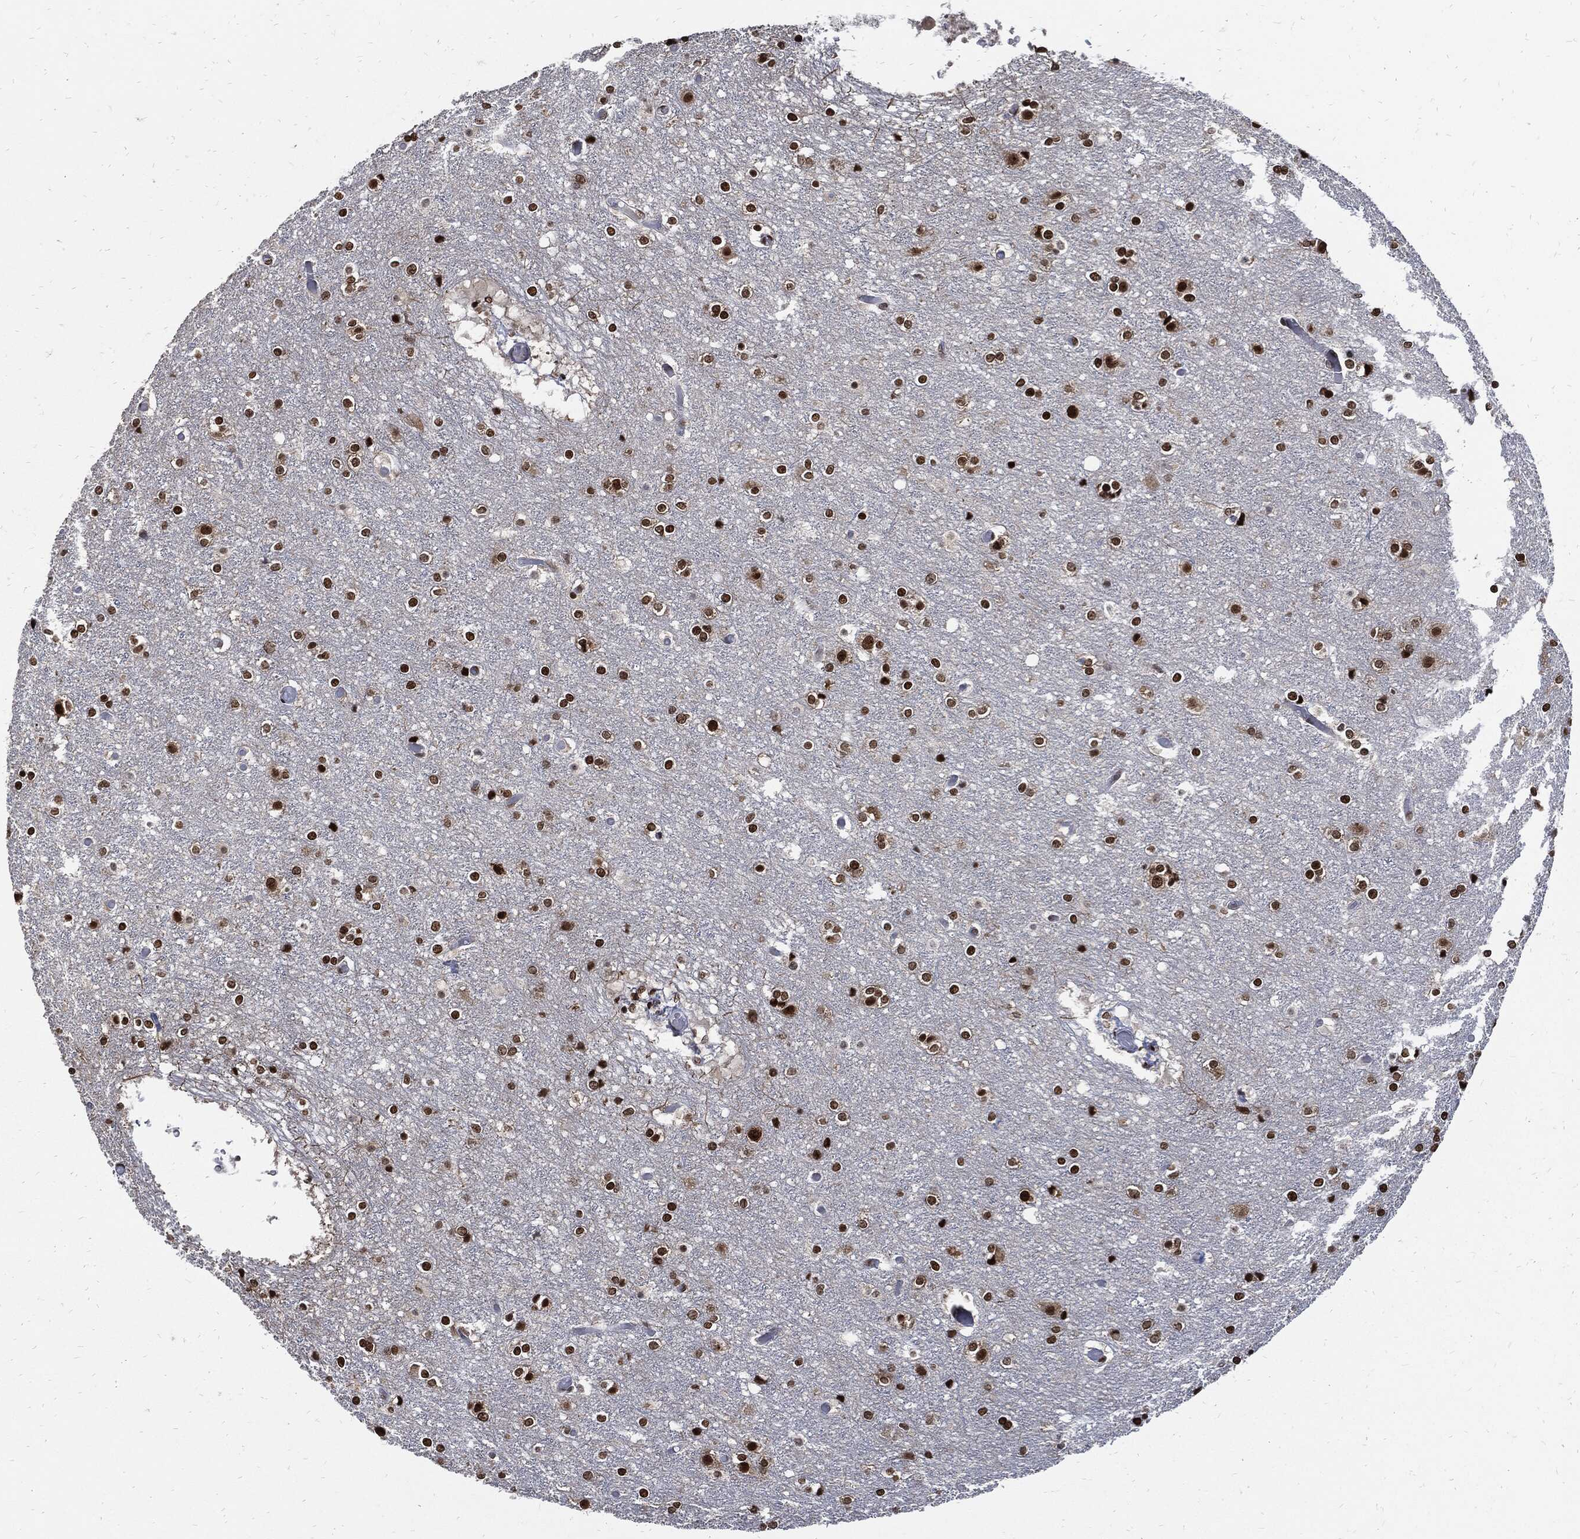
{"staining": {"intensity": "negative", "quantity": "none", "location": "none"}, "tissue": "cerebral cortex", "cell_type": "Endothelial cells", "image_type": "normal", "snomed": [{"axis": "morphology", "description": "Normal tissue, NOS"}, {"axis": "topography", "description": "Cerebral cortex"}], "caption": "This is an IHC histopathology image of benign human cerebral cortex. There is no positivity in endothelial cells.", "gene": "TERF2", "patient": {"sex": "female", "age": 52}}